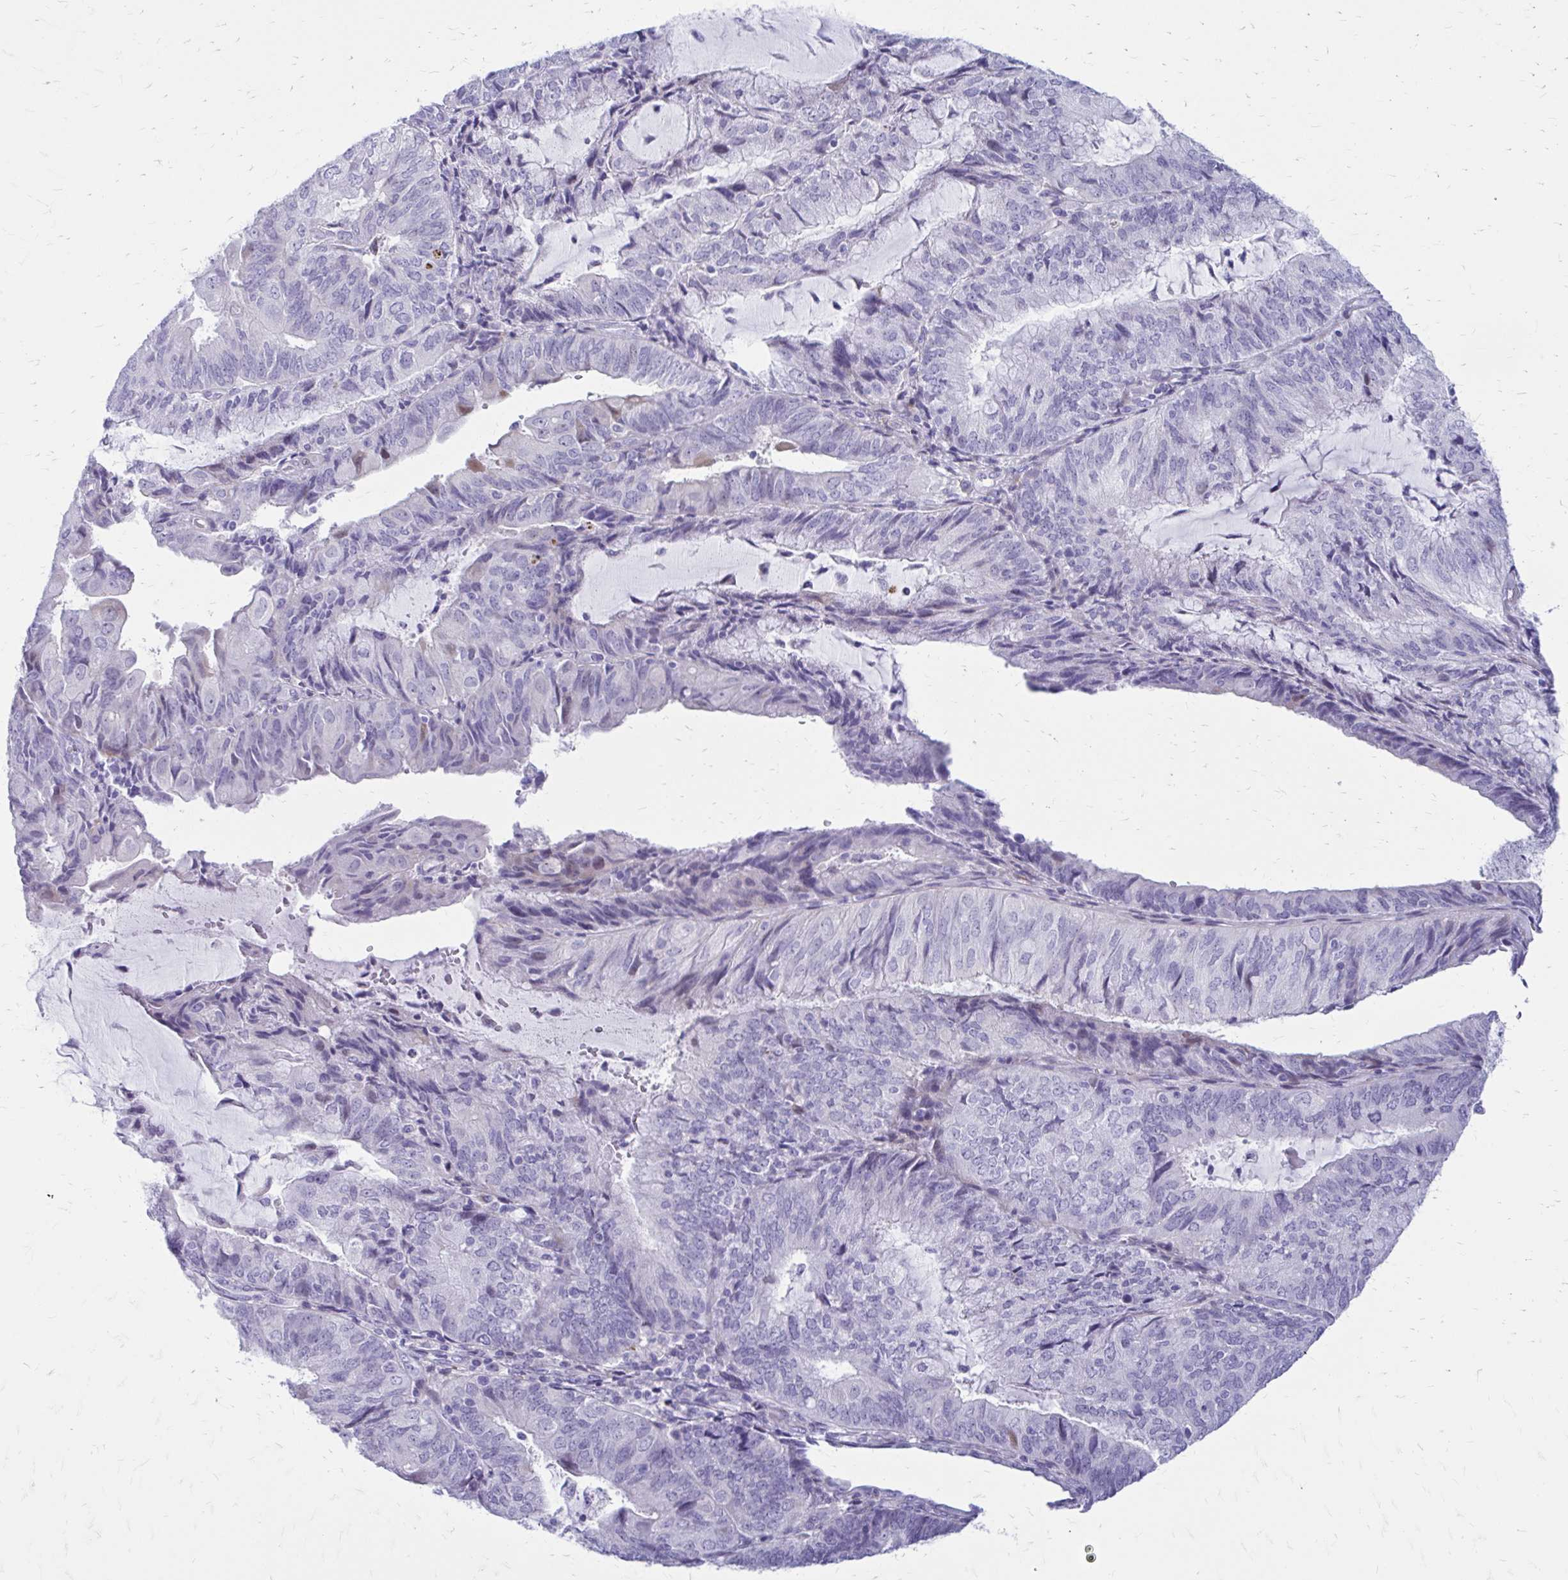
{"staining": {"intensity": "negative", "quantity": "none", "location": "none"}, "tissue": "endometrial cancer", "cell_type": "Tumor cells", "image_type": "cancer", "snomed": [{"axis": "morphology", "description": "Adenocarcinoma, NOS"}, {"axis": "topography", "description": "Endometrium"}], "caption": "High magnification brightfield microscopy of adenocarcinoma (endometrial) stained with DAB (brown) and counterstained with hematoxylin (blue): tumor cells show no significant expression.", "gene": "LCN15", "patient": {"sex": "female", "age": 81}}